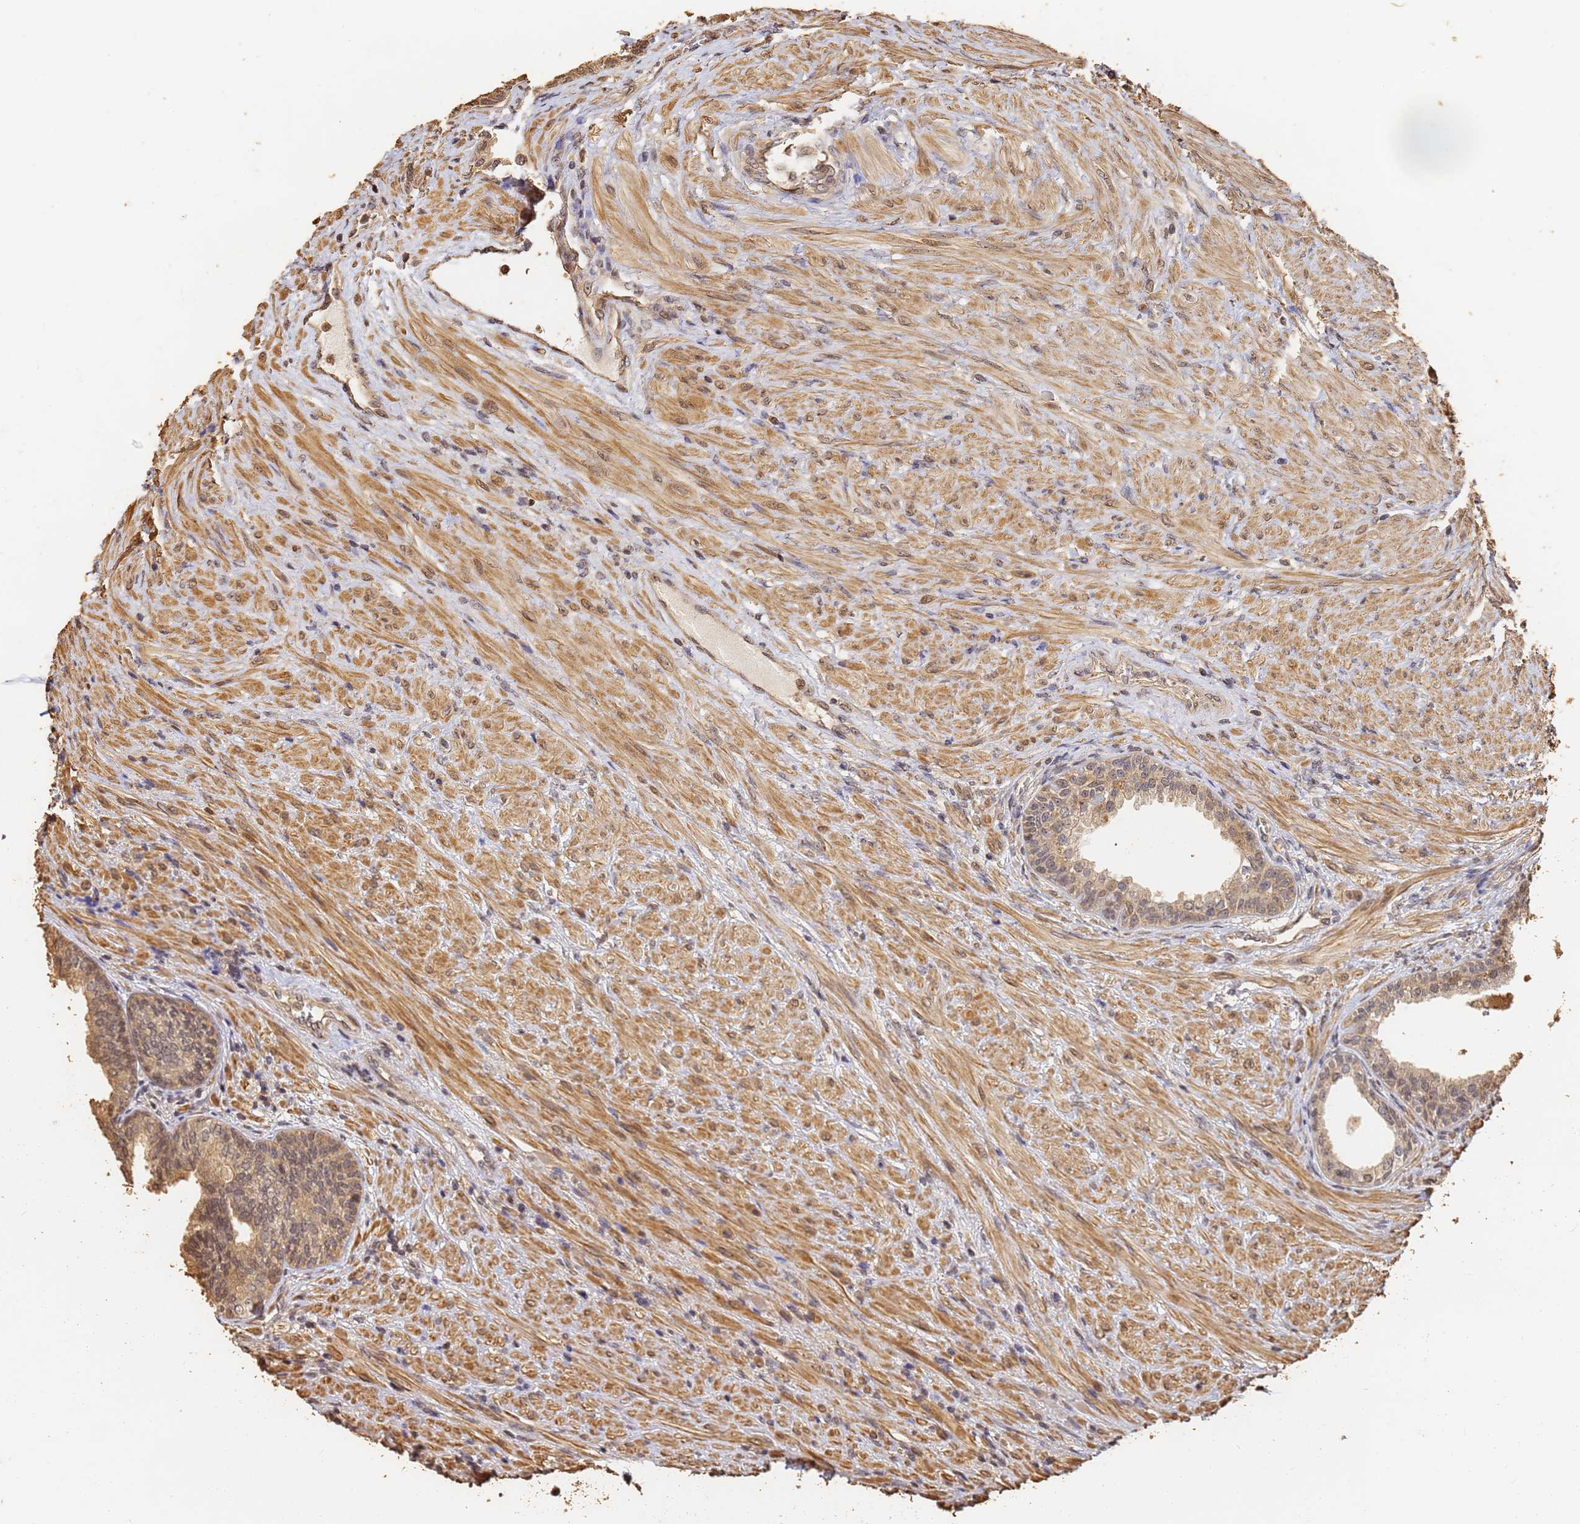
{"staining": {"intensity": "weak", "quantity": ">75%", "location": "cytoplasmic/membranous,nuclear"}, "tissue": "prostate", "cell_type": "Glandular cells", "image_type": "normal", "snomed": [{"axis": "morphology", "description": "Normal tissue, NOS"}, {"axis": "topography", "description": "Prostate"}], "caption": "The immunohistochemical stain labels weak cytoplasmic/membranous,nuclear positivity in glandular cells of normal prostate.", "gene": "JAK2", "patient": {"sex": "male", "age": 76}}